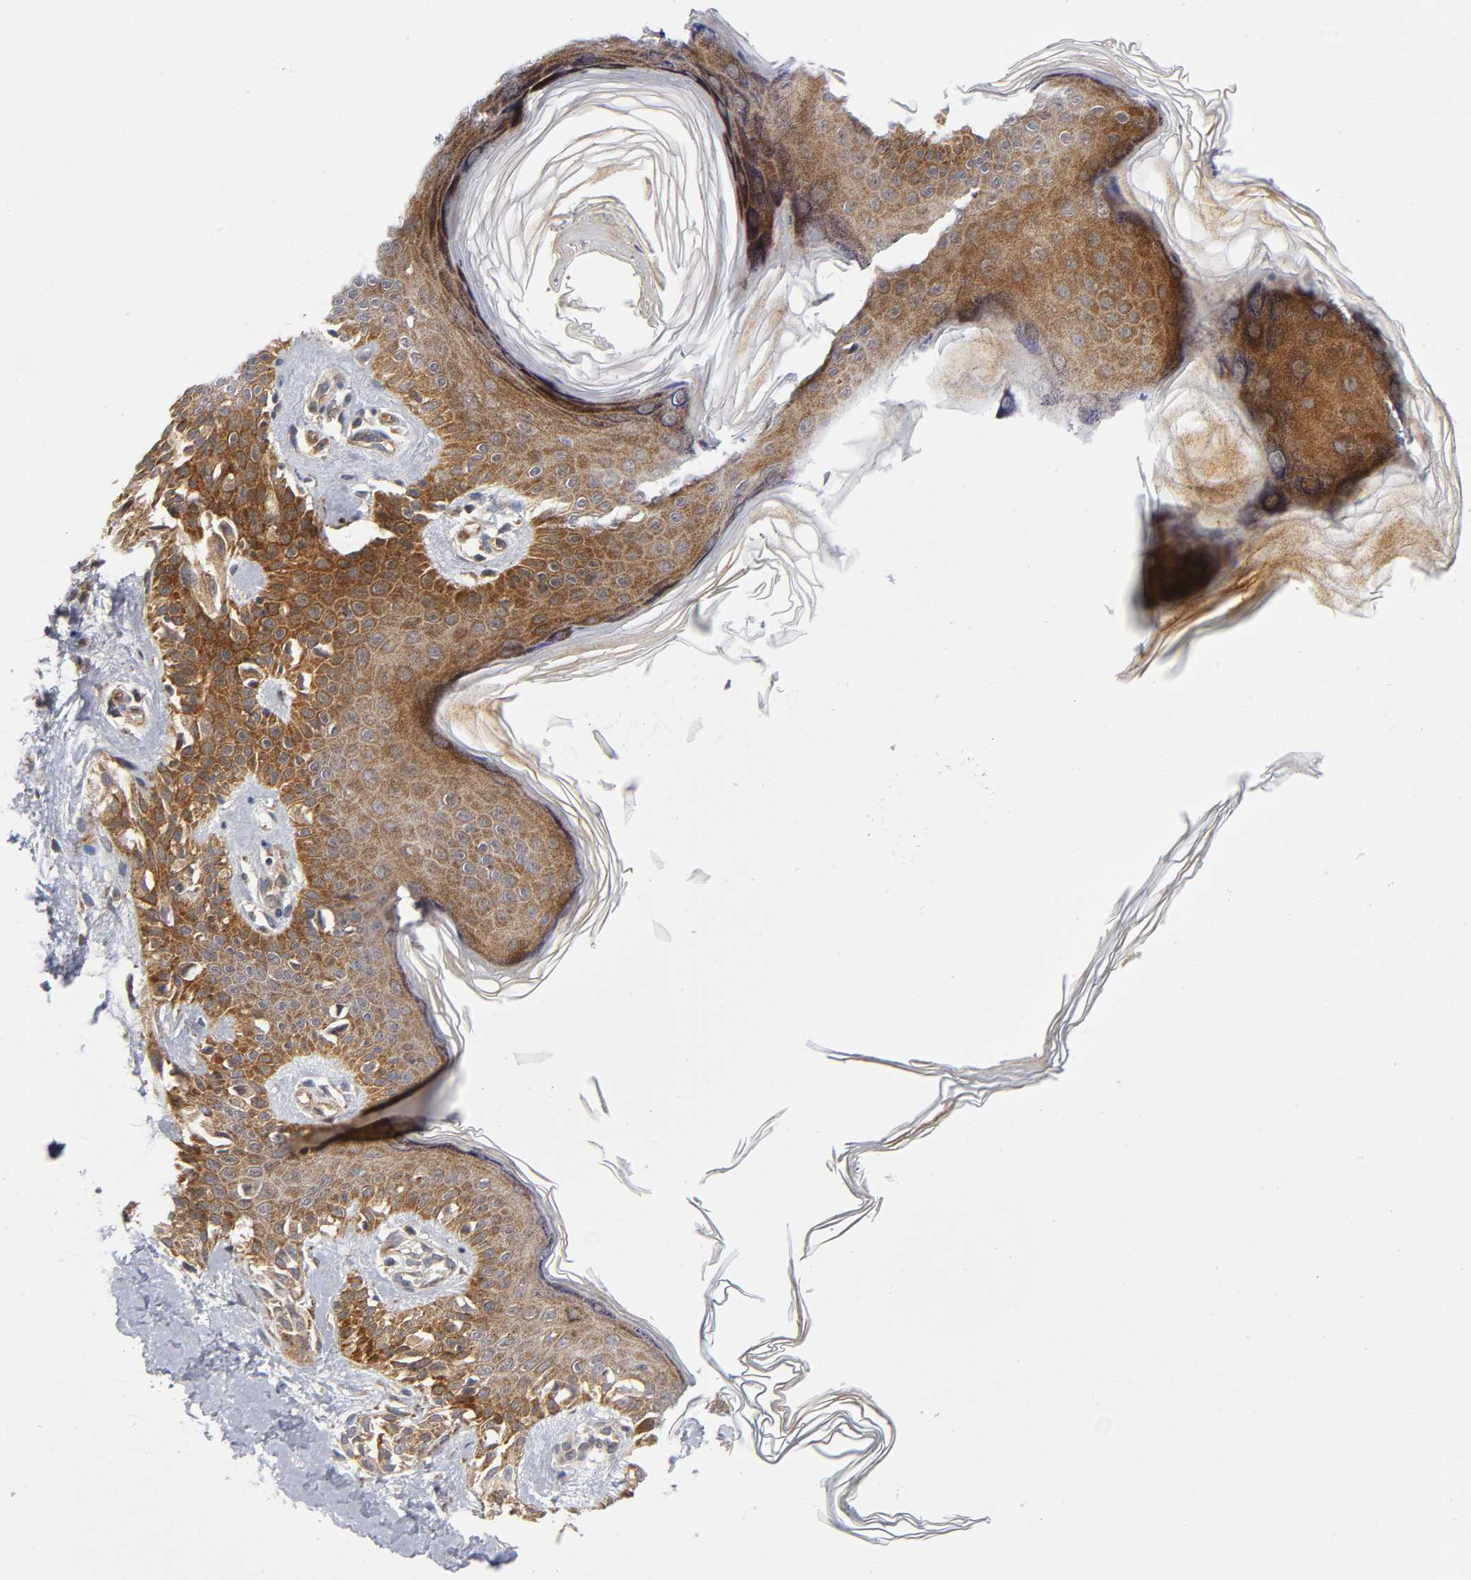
{"staining": {"intensity": "strong", "quantity": ">75%", "location": "cytoplasmic/membranous"}, "tissue": "melanoma", "cell_type": "Tumor cells", "image_type": "cancer", "snomed": [{"axis": "morphology", "description": "Normal tissue, NOS"}, {"axis": "morphology", "description": "Malignant melanoma, NOS"}, {"axis": "topography", "description": "Skin"}], "caption": "Malignant melanoma stained with a brown dye demonstrates strong cytoplasmic/membranous positive staining in about >75% of tumor cells.", "gene": "EIF5", "patient": {"sex": "male", "age": 83}}